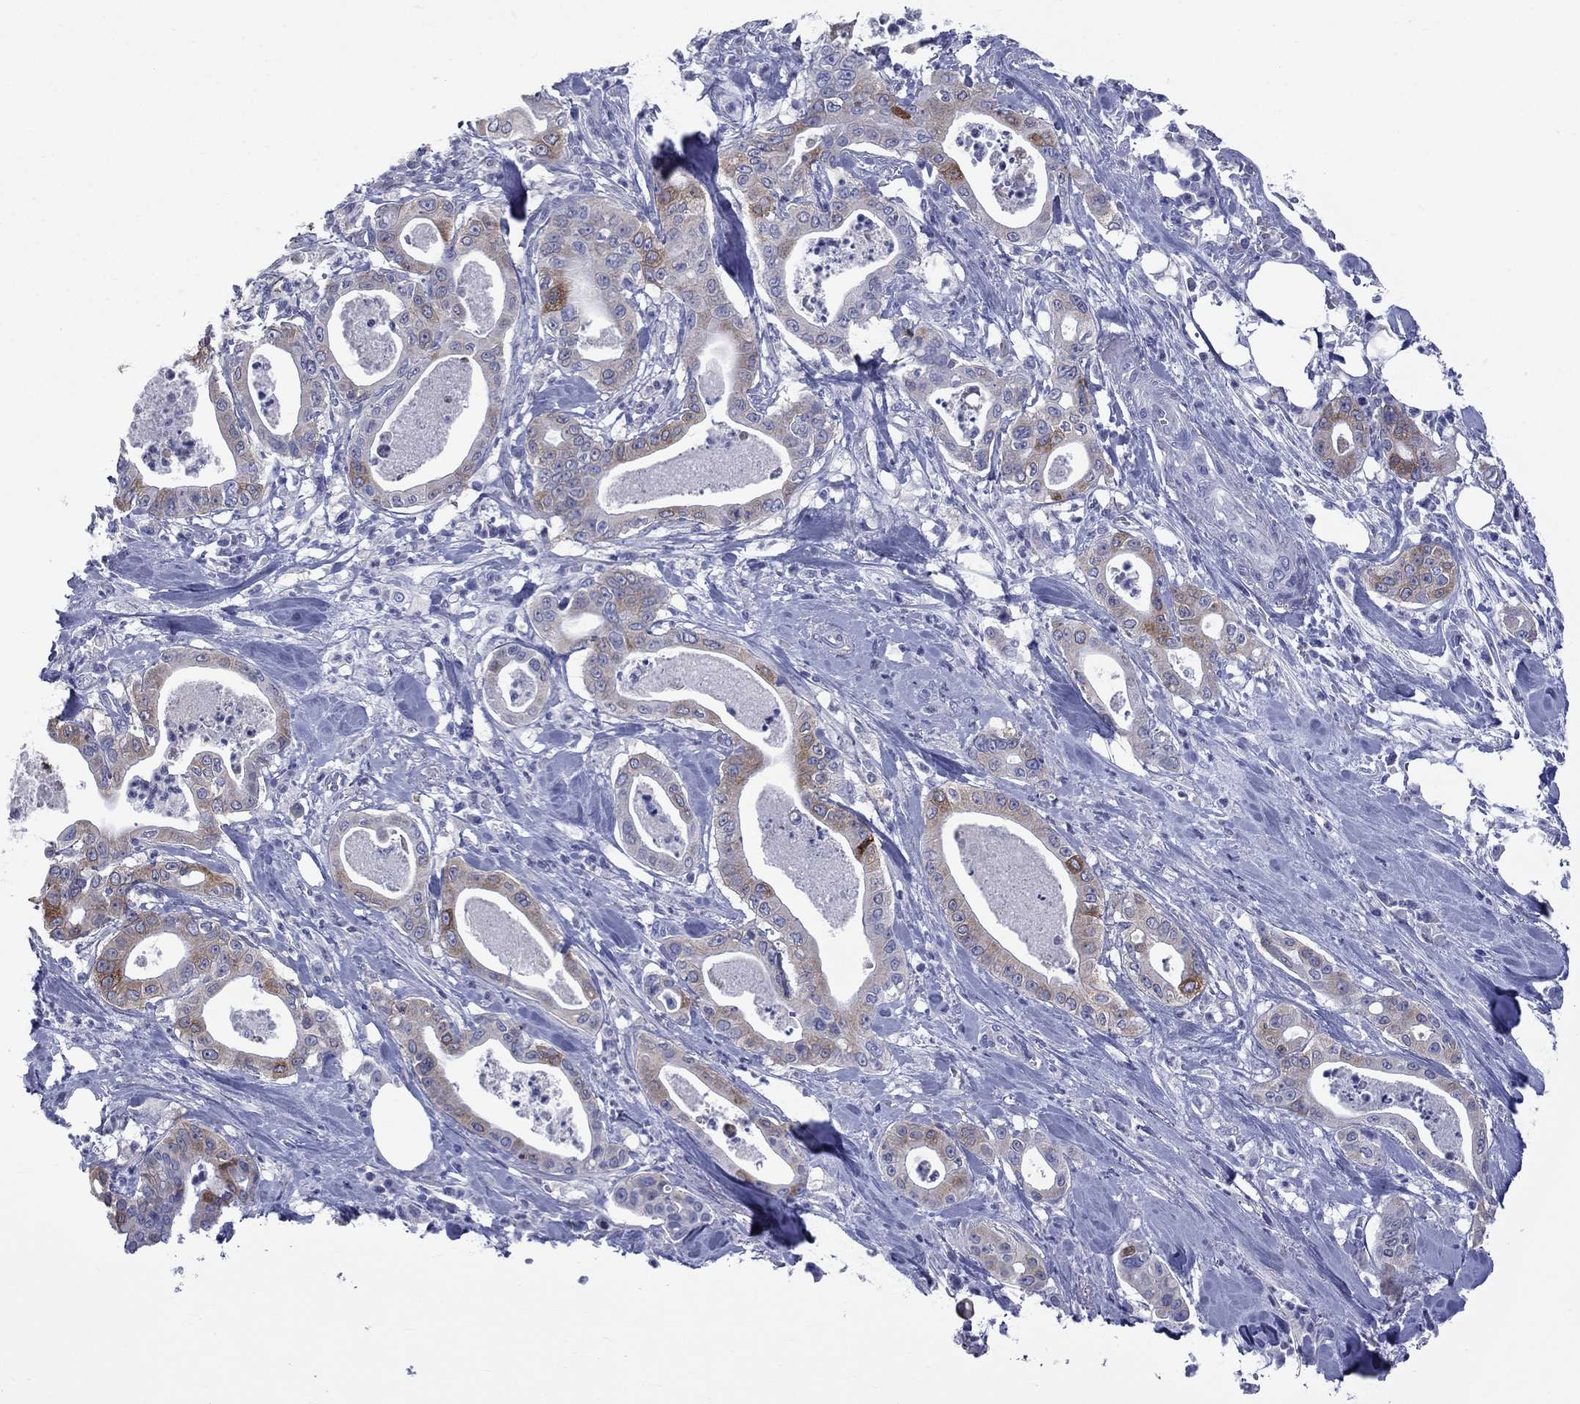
{"staining": {"intensity": "moderate", "quantity": "<25%", "location": "cytoplasmic/membranous"}, "tissue": "pancreatic cancer", "cell_type": "Tumor cells", "image_type": "cancer", "snomed": [{"axis": "morphology", "description": "Adenocarcinoma, NOS"}, {"axis": "topography", "description": "Pancreas"}], "caption": "Pancreatic cancer stained with DAB immunohistochemistry reveals low levels of moderate cytoplasmic/membranous staining in approximately <25% of tumor cells. (IHC, brightfield microscopy, high magnification).", "gene": "CES2", "patient": {"sex": "male", "age": 71}}